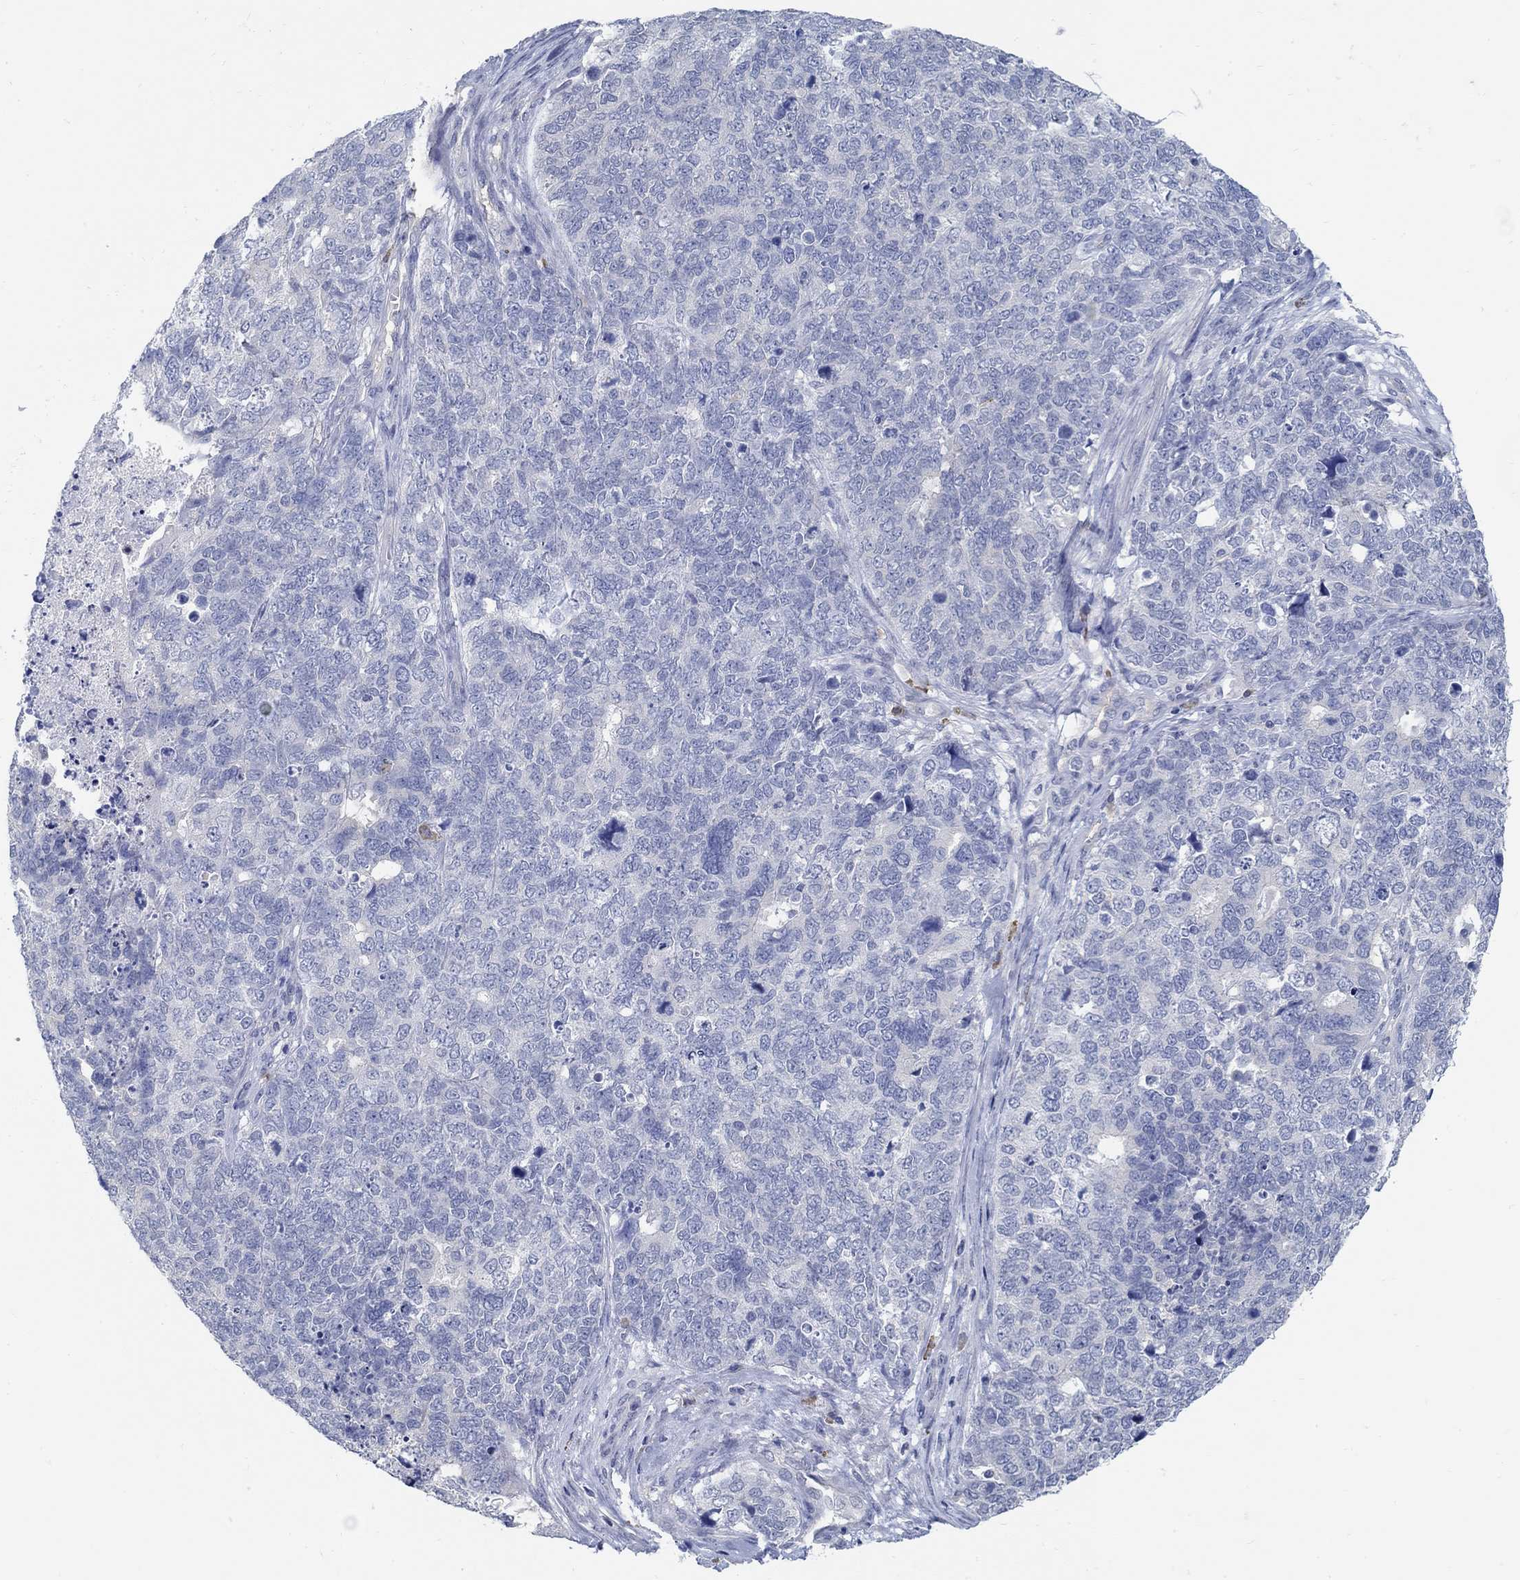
{"staining": {"intensity": "negative", "quantity": "none", "location": "none"}, "tissue": "cervical cancer", "cell_type": "Tumor cells", "image_type": "cancer", "snomed": [{"axis": "morphology", "description": "Squamous cell carcinoma, NOS"}, {"axis": "topography", "description": "Cervix"}], "caption": "High magnification brightfield microscopy of cervical cancer (squamous cell carcinoma) stained with DAB (brown) and counterstained with hematoxylin (blue): tumor cells show no significant expression.", "gene": "PCDH11X", "patient": {"sex": "female", "age": 63}}